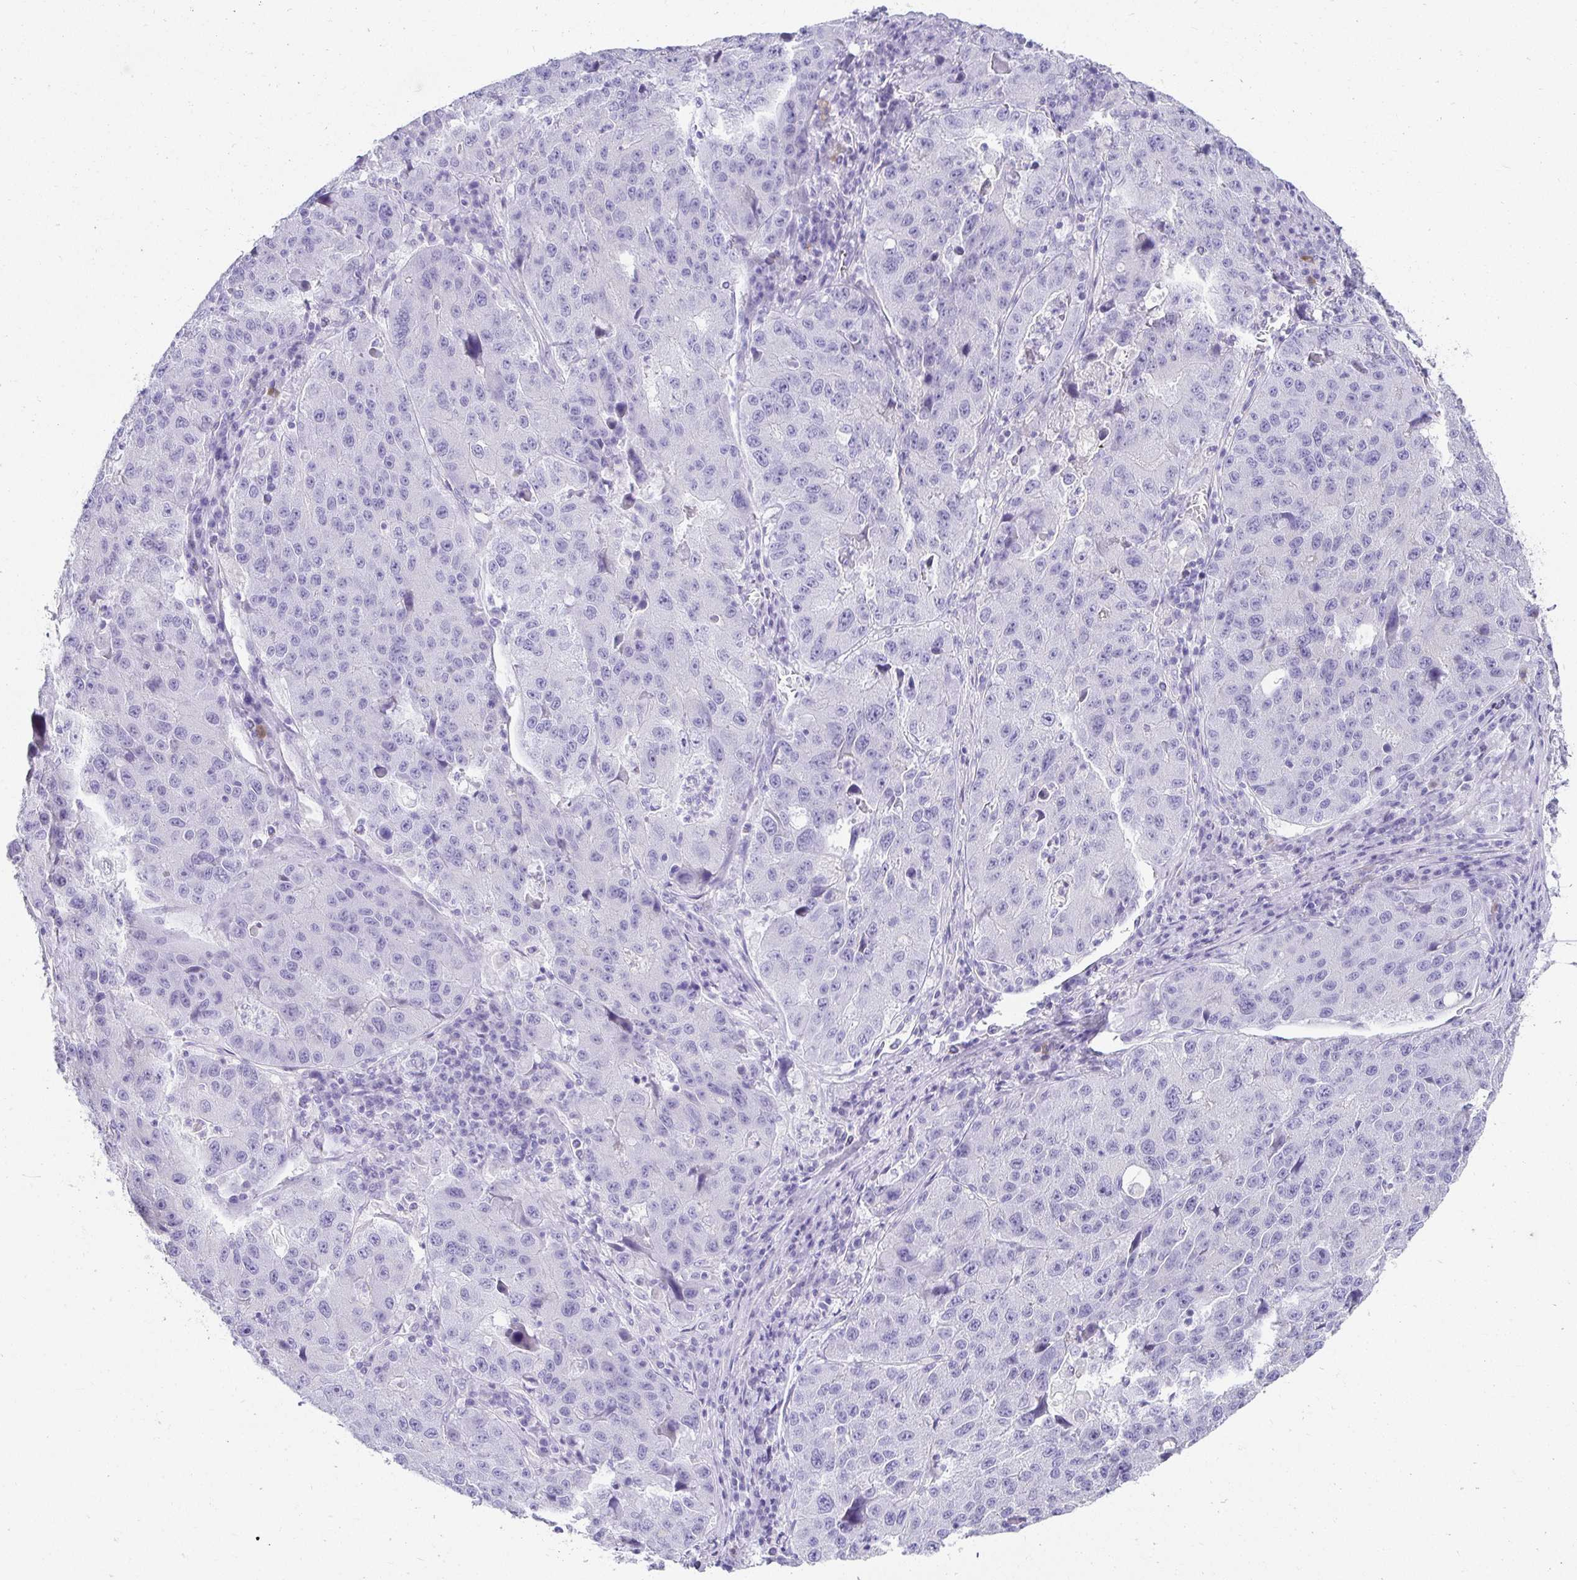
{"staining": {"intensity": "negative", "quantity": "none", "location": "none"}, "tissue": "stomach cancer", "cell_type": "Tumor cells", "image_type": "cancer", "snomed": [{"axis": "morphology", "description": "Adenocarcinoma, NOS"}, {"axis": "topography", "description": "Stomach"}], "caption": "IHC photomicrograph of adenocarcinoma (stomach) stained for a protein (brown), which demonstrates no expression in tumor cells.", "gene": "CHAT", "patient": {"sex": "male", "age": 71}}